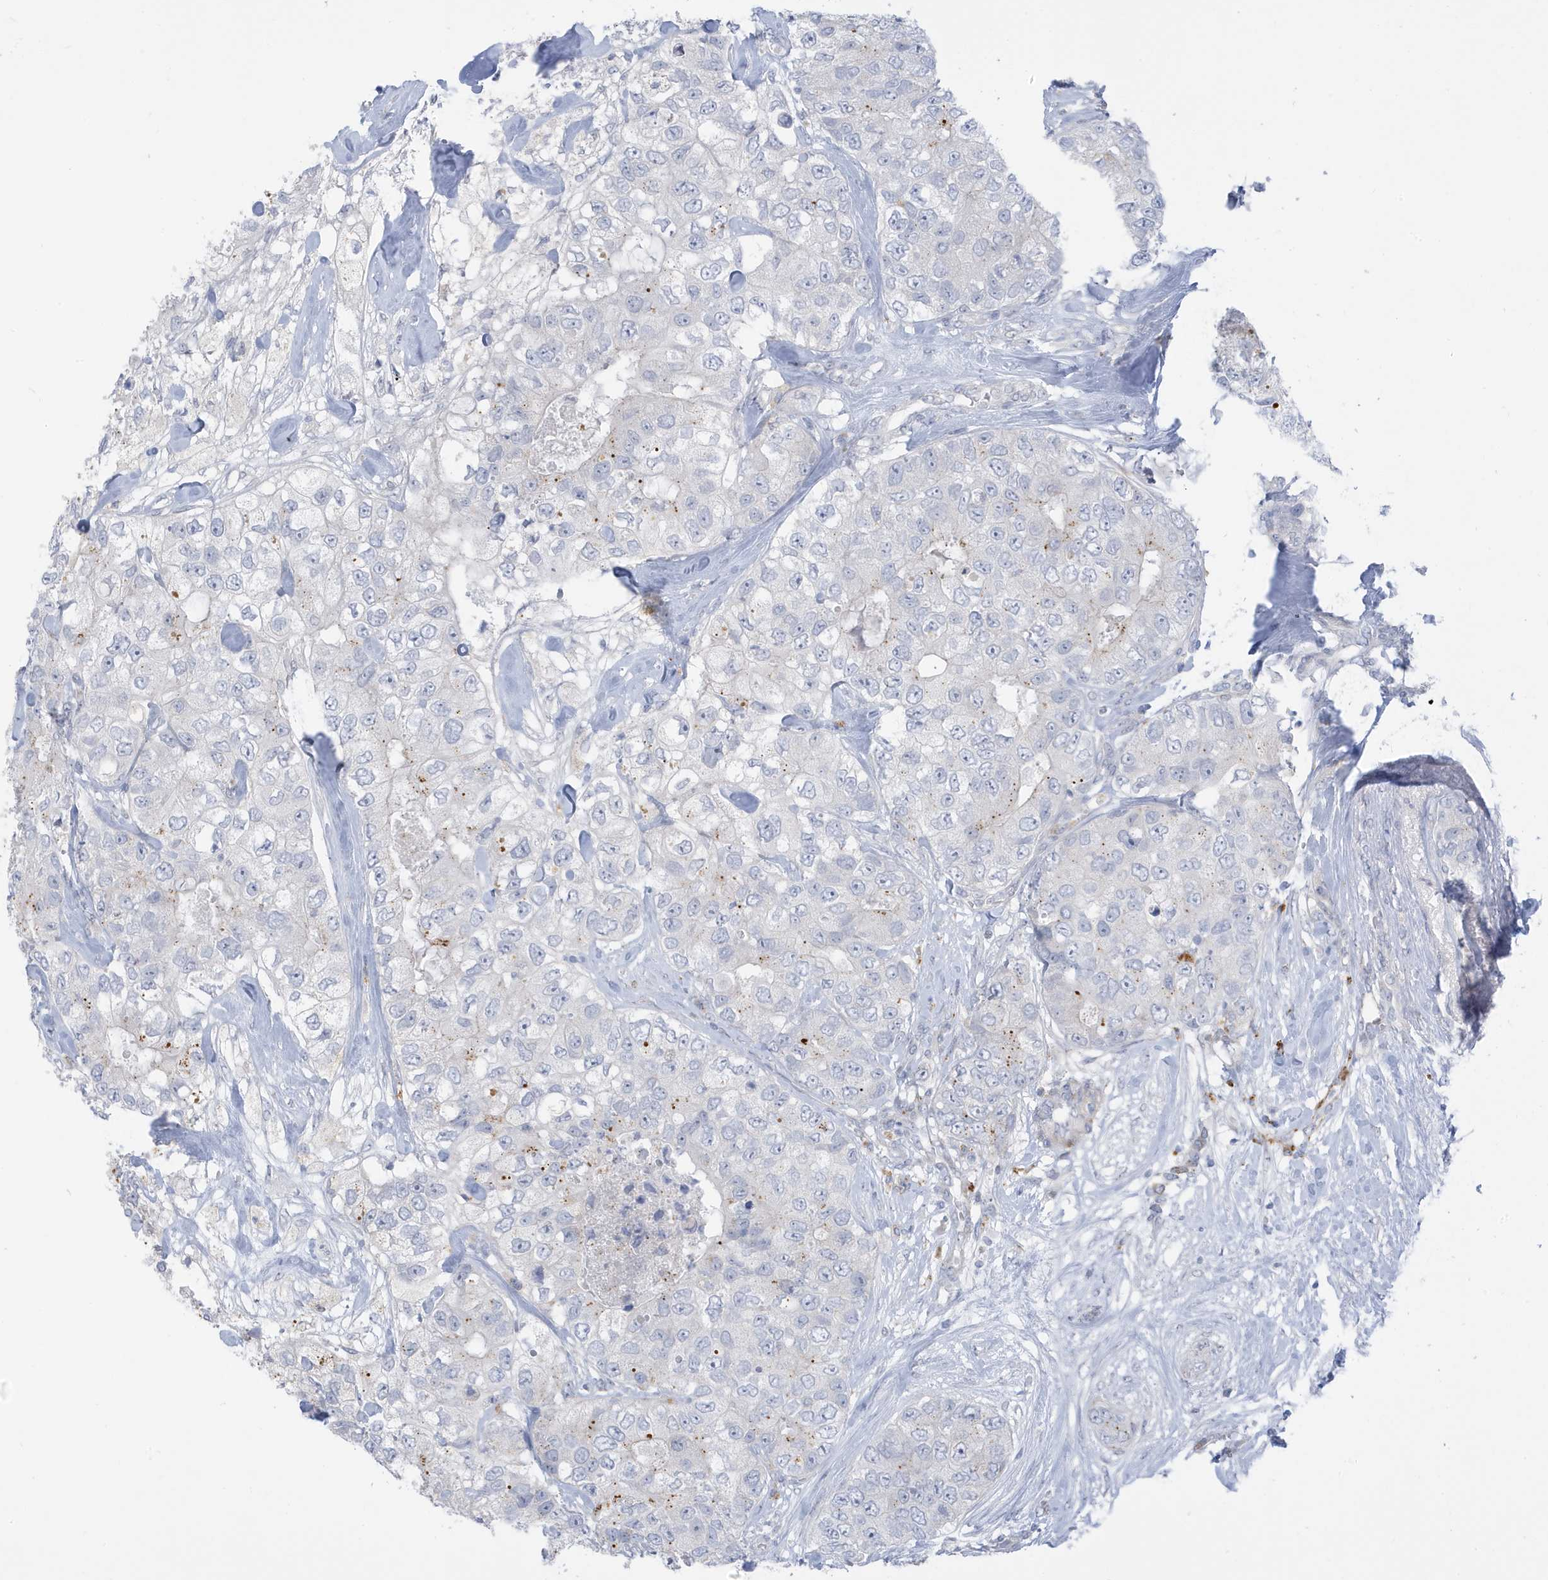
{"staining": {"intensity": "moderate", "quantity": "<25%", "location": "cytoplasmic/membranous"}, "tissue": "breast cancer", "cell_type": "Tumor cells", "image_type": "cancer", "snomed": [{"axis": "morphology", "description": "Duct carcinoma"}, {"axis": "topography", "description": "Breast"}], "caption": "Immunohistochemistry (IHC) staining of breast cancer (infiltrating ductal carcinoma), which demonstrates low levels of moderate cytoplasmic/membranous expression in approximately <25% of tumor cells indicating moderate cytoplasmic/membranous protein staining. The staining was performed using DAB (brown) for protein detection and nuclei were counterstained in hematoxylin (blue).", "gene": "PERM1", "patient": {"sex": "female", "age": 62}}